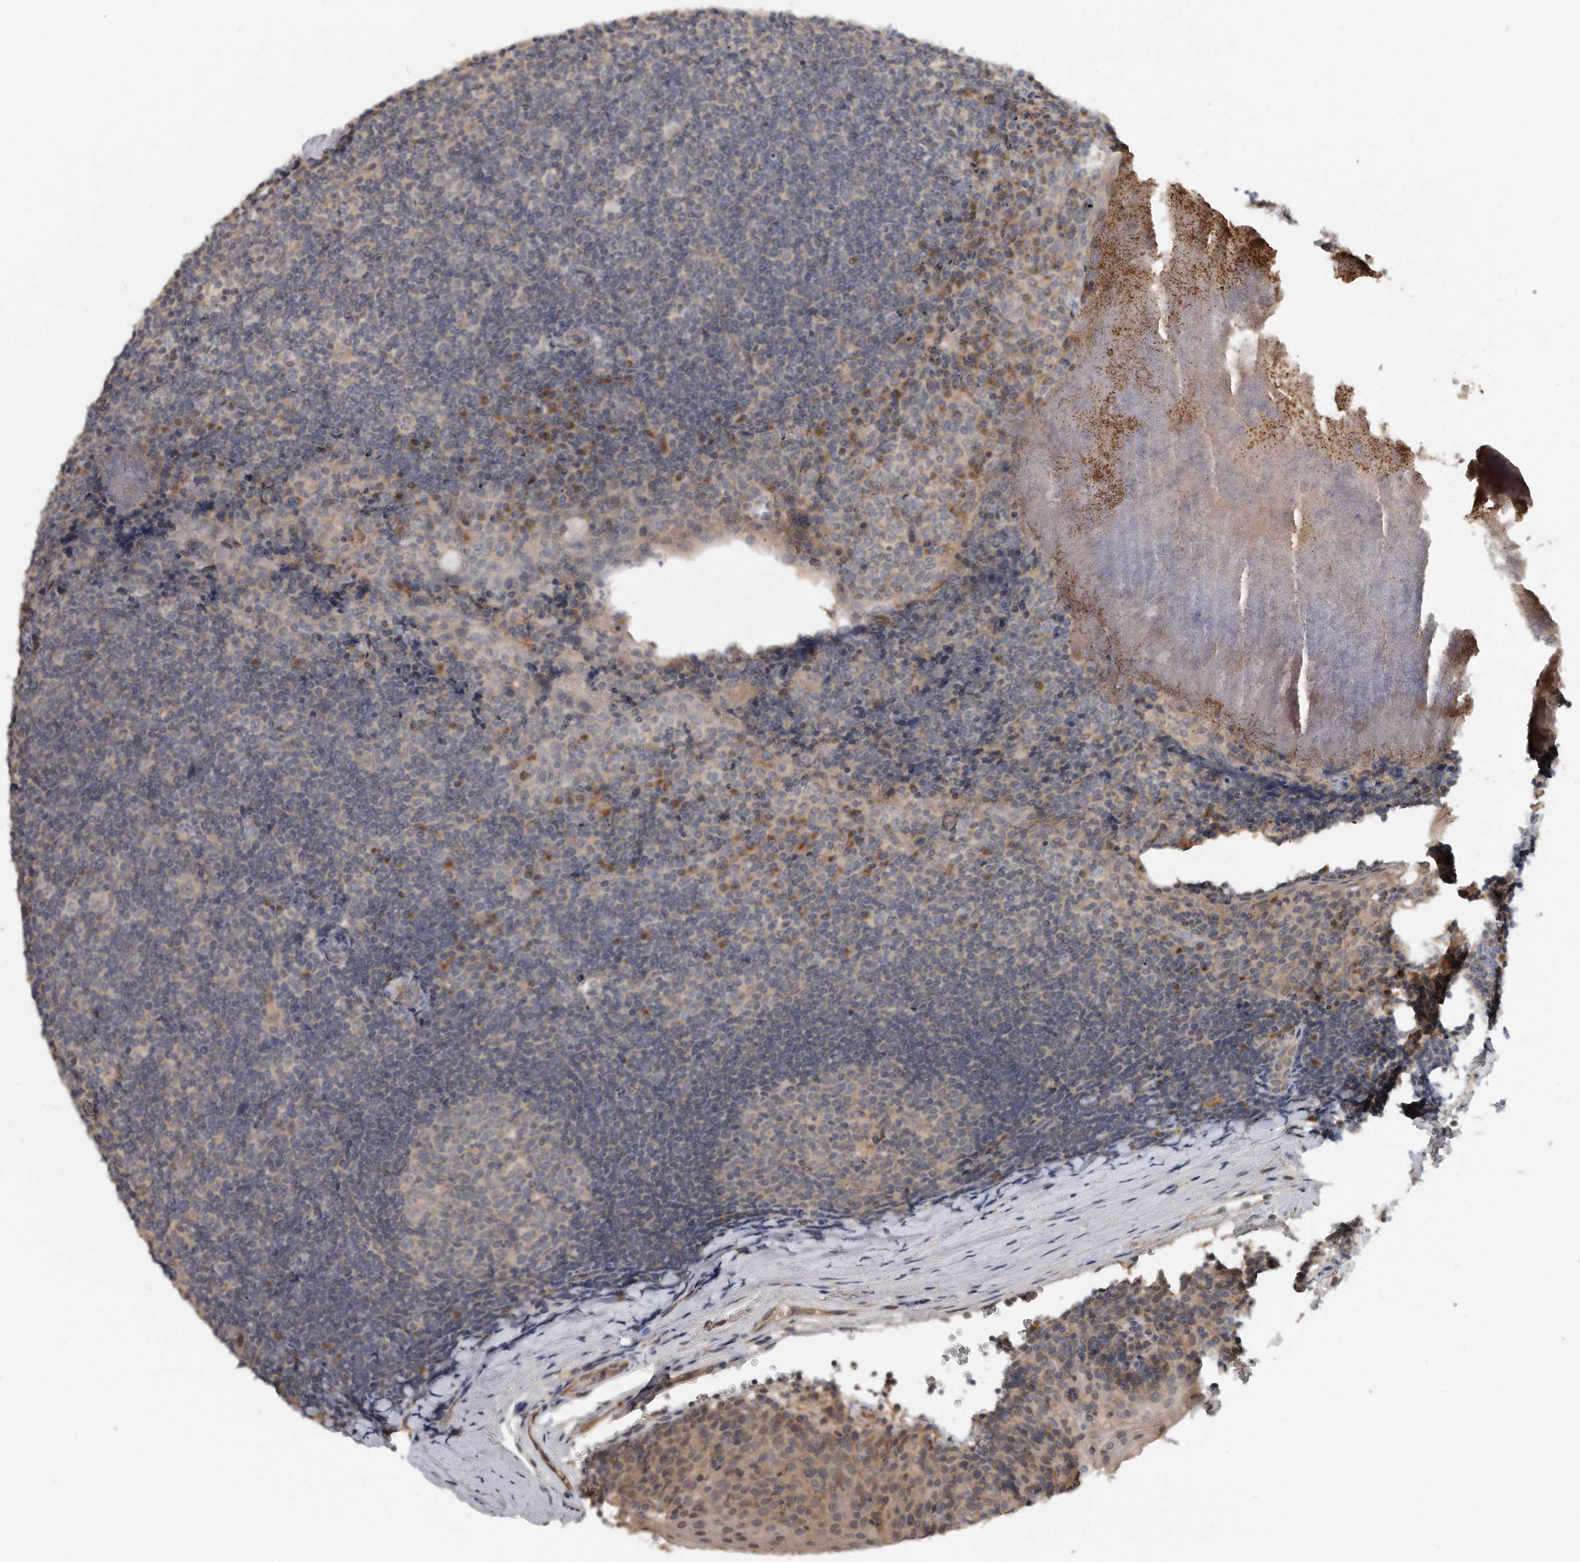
{"staining": {"intensity": "weak", "quantity": "<25%", "location": "cytoplasmic/membranous"}, "tissue": "tonsil", "cell_type": "Germinal center cells", "image_type": "normal", "snomed": [{"axis": "morphology", "description": "Normal tissue, NOS"}, {"axis": "topography", "description": "Tonsil"}], "caption": "This is a image of immunohistochemistry staining of unremarkable tonsil, which shows no positivity in germinal center cells. (Immunohistochemistry, brightfield microscopy, high magnification).", "gene": "TRAPPC14", "patient": {"sex": "male", "age": 37}}